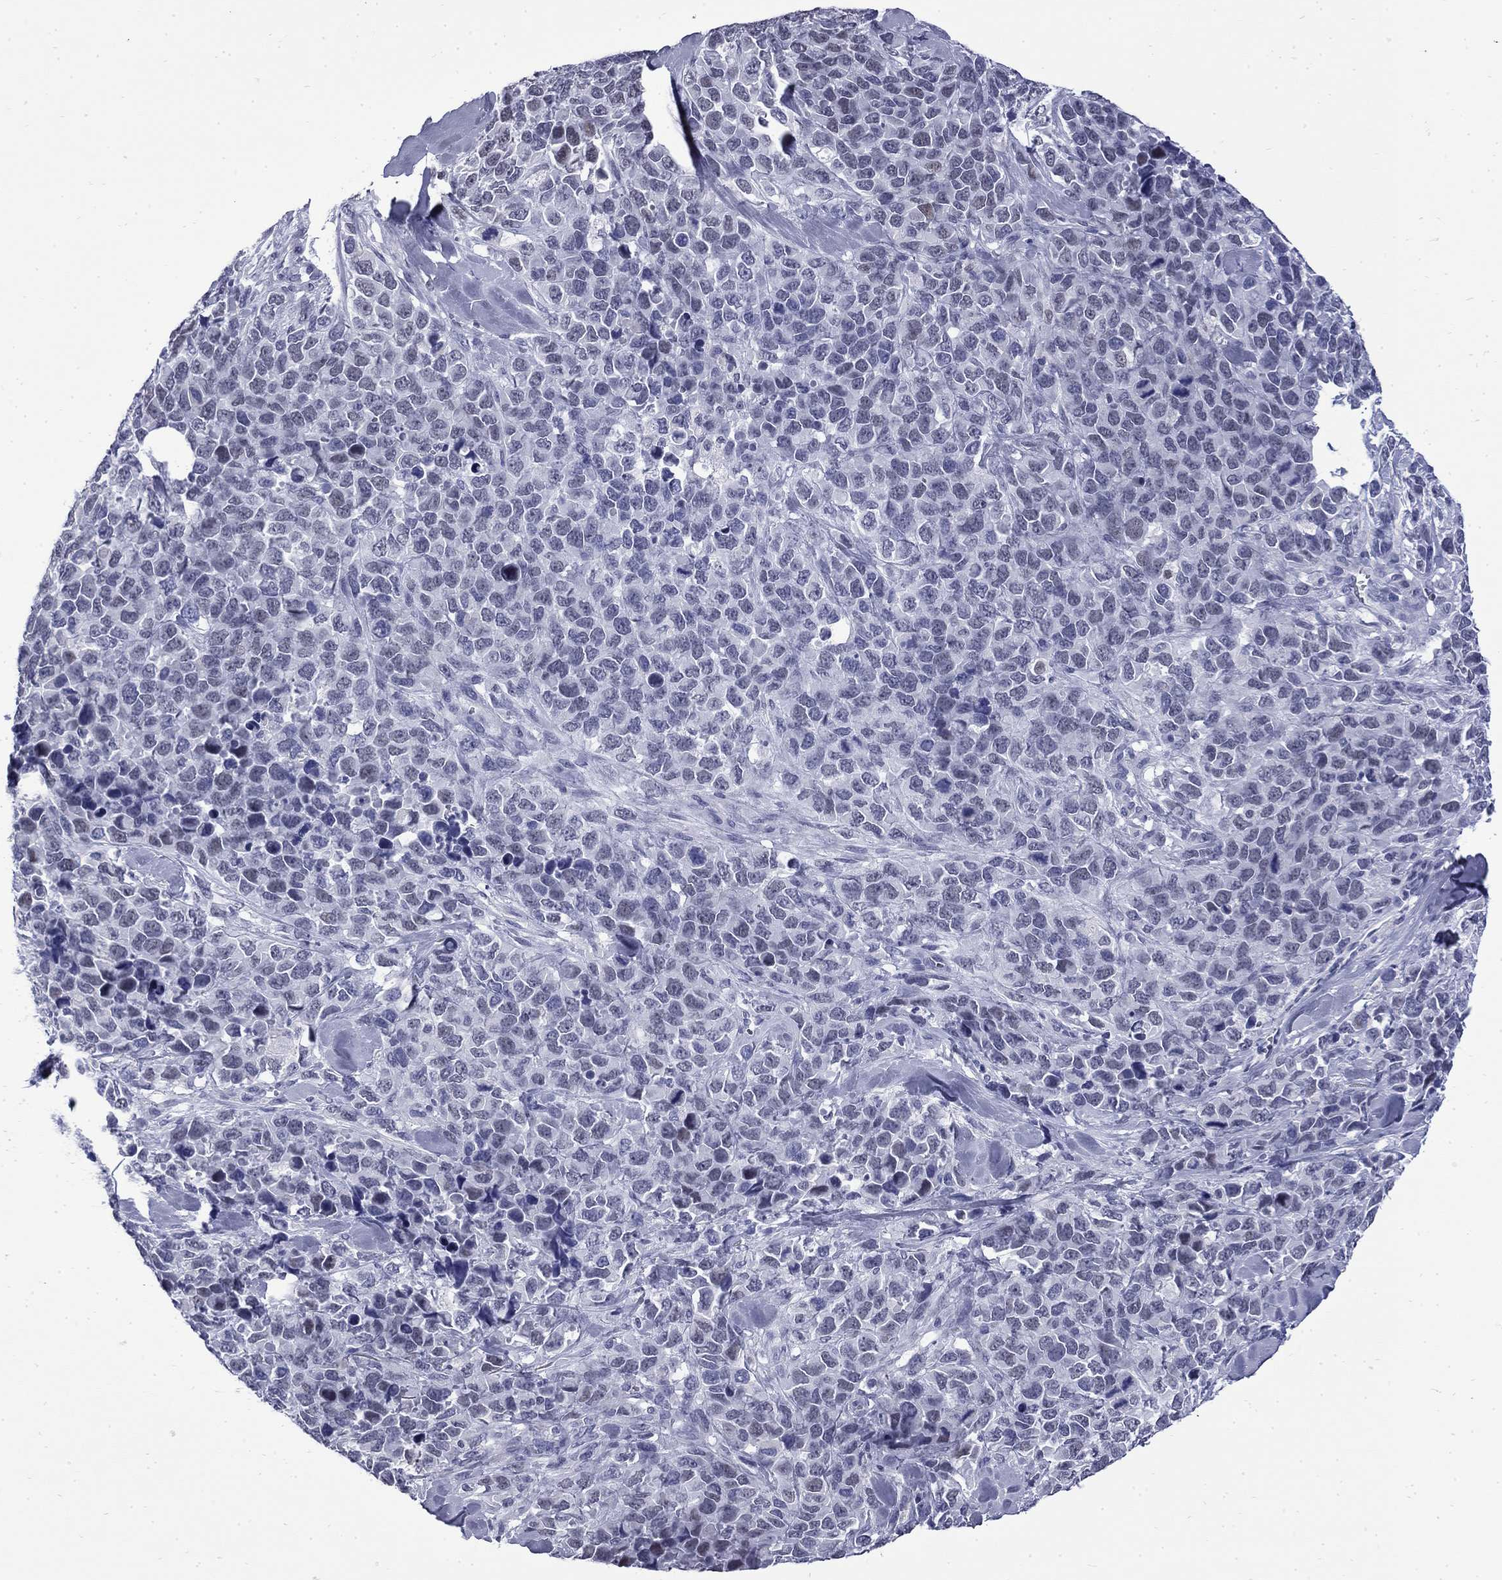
{"staining": {"intensity": "negative", "quantity": "none", "location": "none"}, "tissue": "melanoma", "cell_type": "Tumor cells", "image_type": "cancer", "snomed": [{"axis": "morphology", "description": "Malignant melanoma, Metastatic site"}, {"axis": "topography", "description": "Skin"}], "caption": "Tumor cells are negative for protein expression in human malignant melanoma (metastatic site). Nuclei are stained in blue.", "gene": "MGARP", "patient": {"sex": "male", "age": 84}}